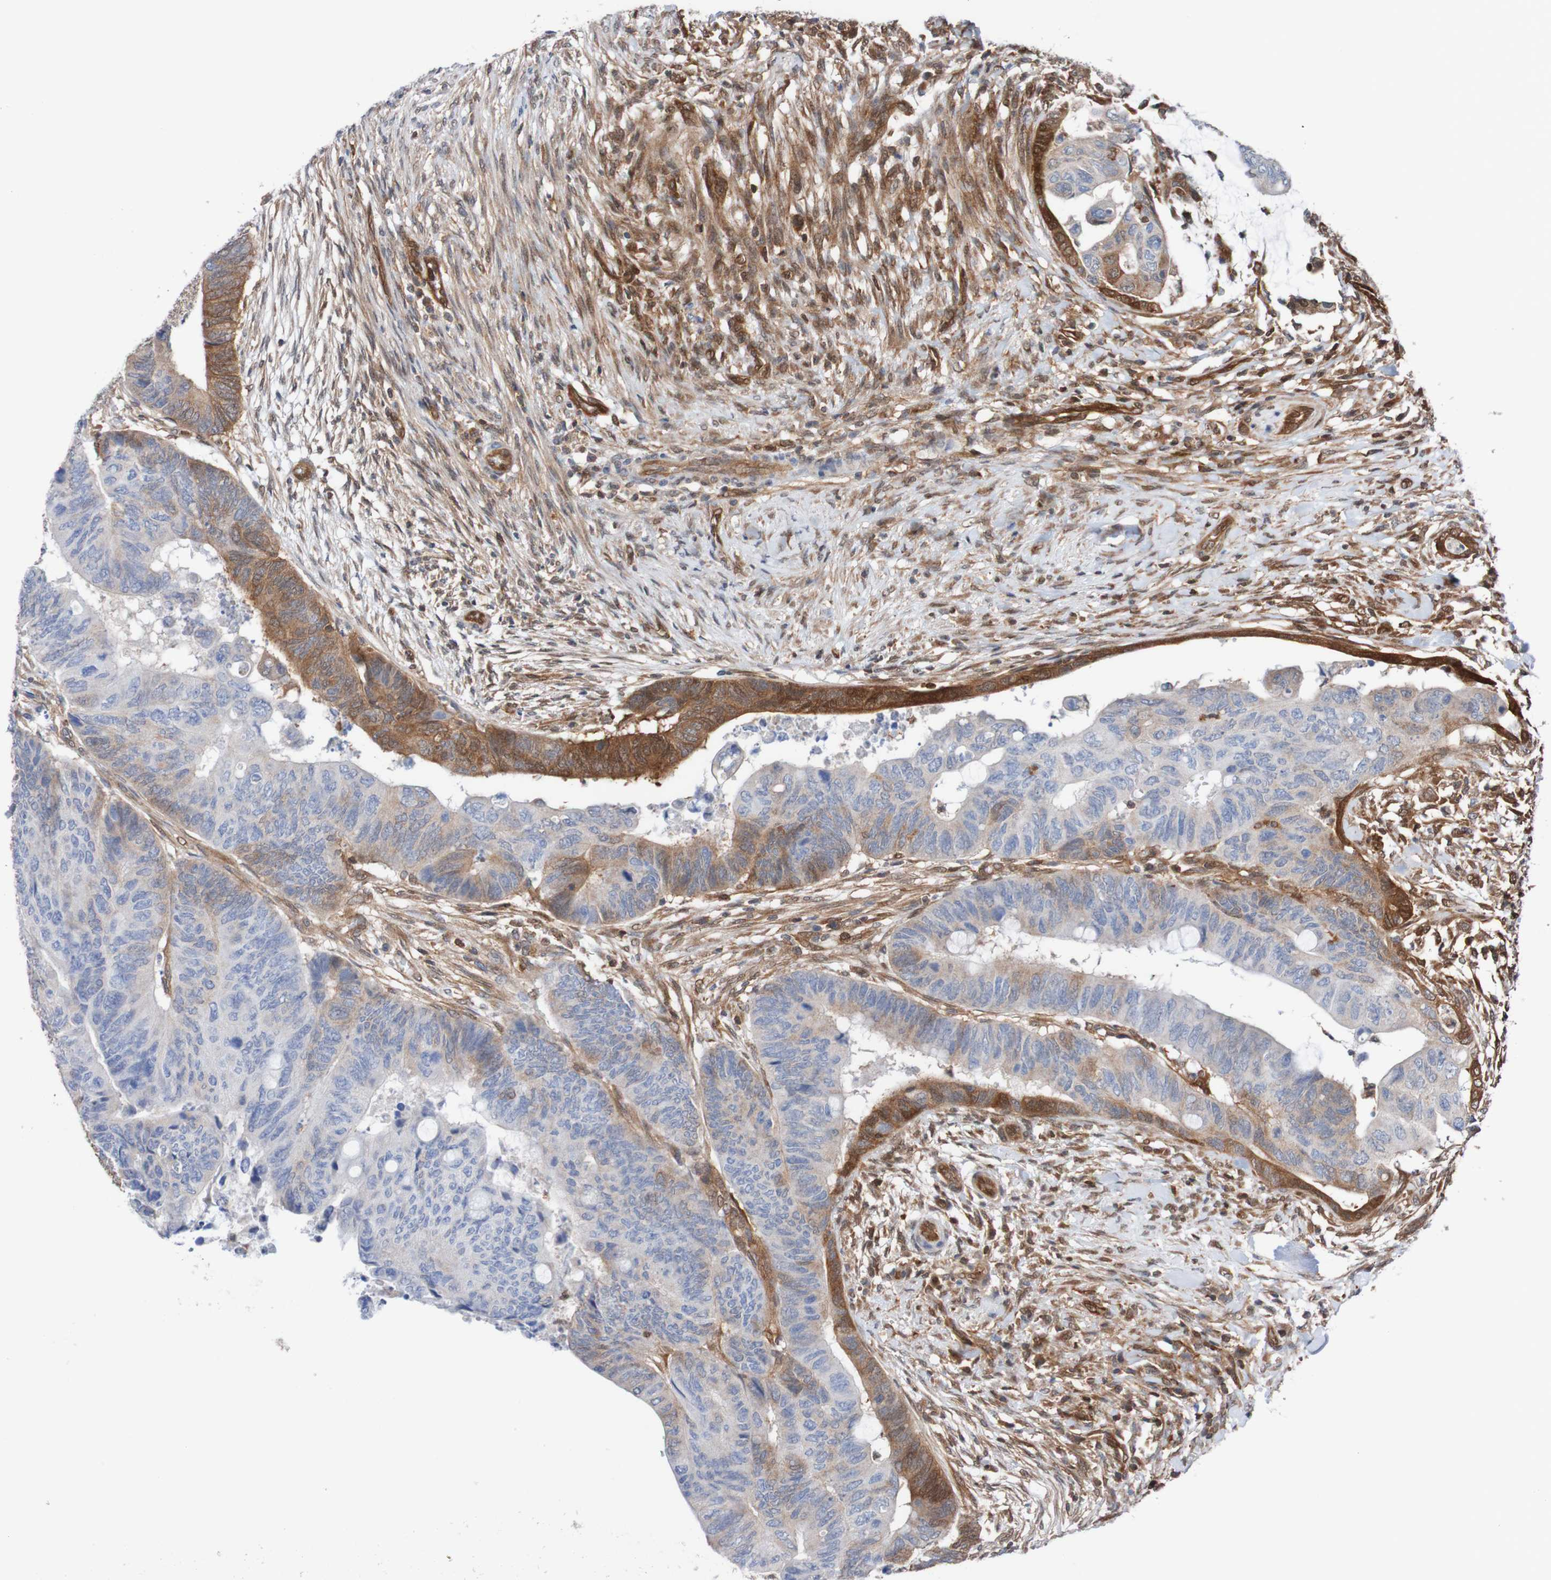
{"staining": {"intensity": "moderate", "quantity": "<25%", "location": "cytoplasmic/membranous"}, "tissue": "colorectal cancer", "cell_type": "Tumor cells", "image_type": "cancer", "snomed": [{"axis": "morphology", "description": "Normal tissue, NOS"}, {"axis": "morphology", "description": "Adenocarcinoma, NOS"}, {"axis": "topography", "description": "Rectum"}, {"axis": "topography", "description": "Peripheral nerve tissue"}], "caption": "IHC of colorectal cancer (adenocarcinoma) reveals low levels of moderate cytoplasmic/membranous expression in approximately <25% of tumor cells.", "gene": "RIGI", "patient": {"sex": "male", "age": 92}}